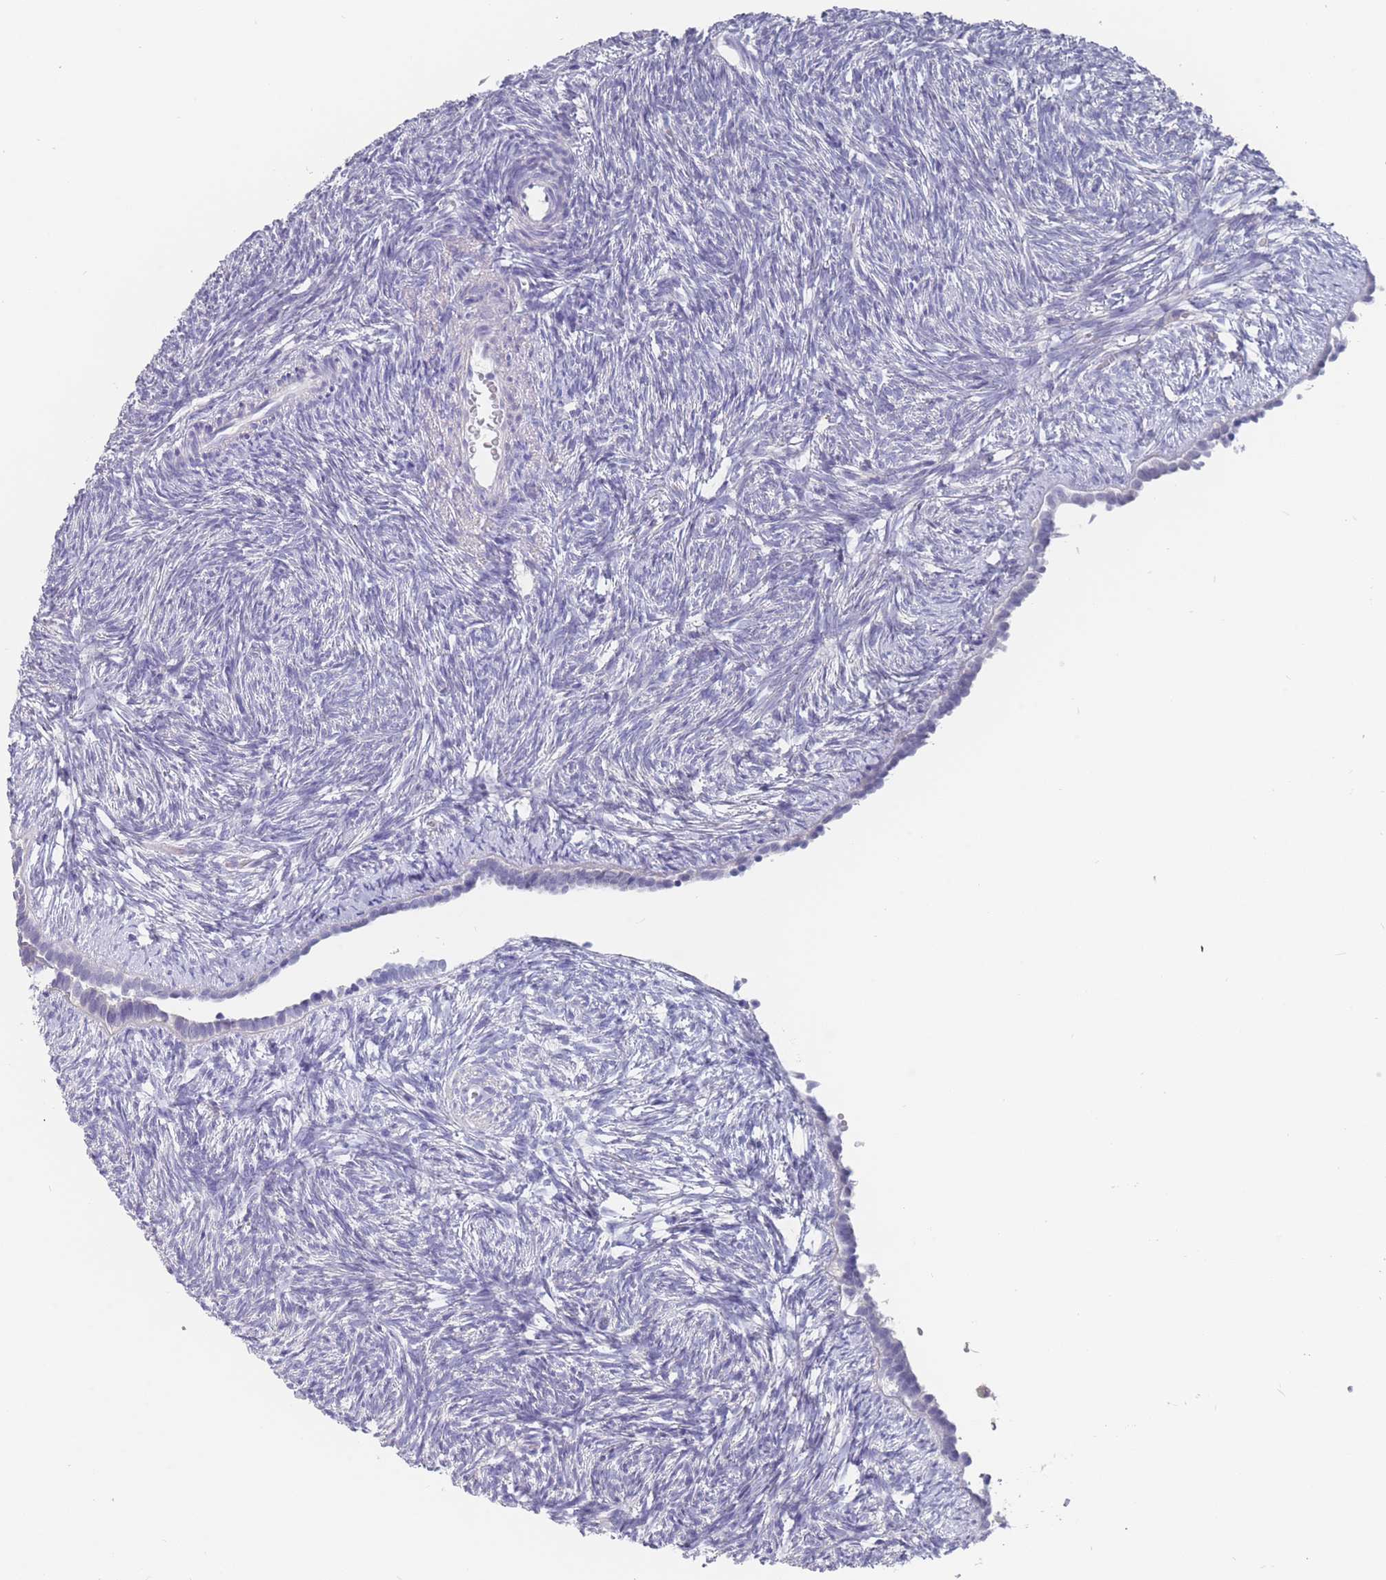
{"staining": {"intensity": "negative", "quantity": "none", "location": "none"}, "tissue": "ovary", "cell_type": "Ovarian stroma cells", "image_type": "normal", "snomed": [{"axis": "morphology", "description": "Normal tissue, NOS"}, {"axis": "topography", "description": "Ovary"}], "caption": "The histopathology image reveals no significant staining in ovarian stroma cells of ovary.", "gene": "CYP51A1", "patient": {"sex": "female", "age": 51}}